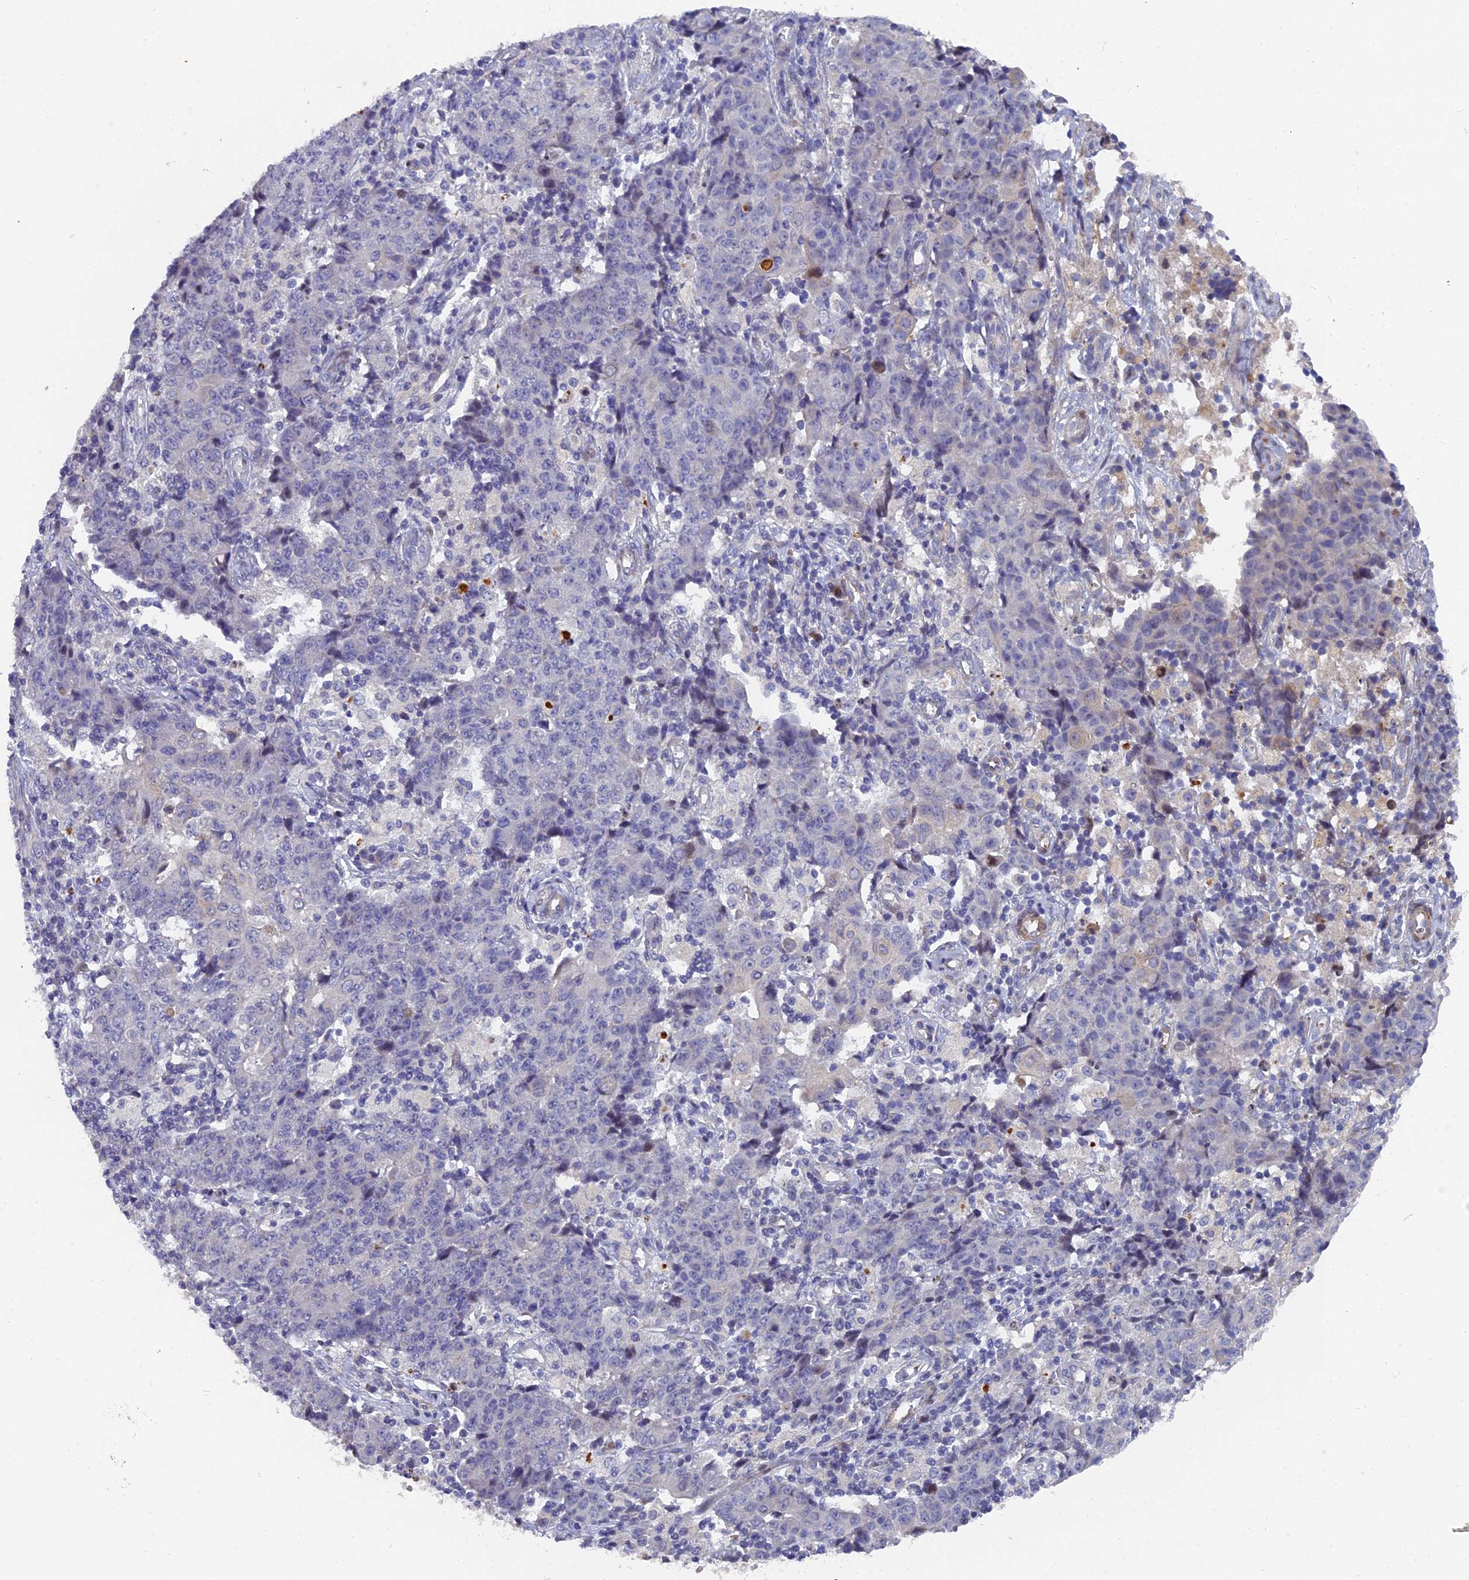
{"staining": {"intensity": "negative", "quantity": "none", "location": "none"}, "tissue": "ovarian cancer", "cell_type": "Tumor cells", "image_type": "cancer", "snomed": [{"axis": "morphology", "description": "Carcinoma, endometroid"}, {"axis": "topography", "description": "Ovary"}], "caption": "This is a photomicrograph of IHC staining of ovarian cancer (endometroid carcinoma), which shows no expression in tumor cells.", "gene": "RAB28", "patient": {"sex": "female", "age": 42}}